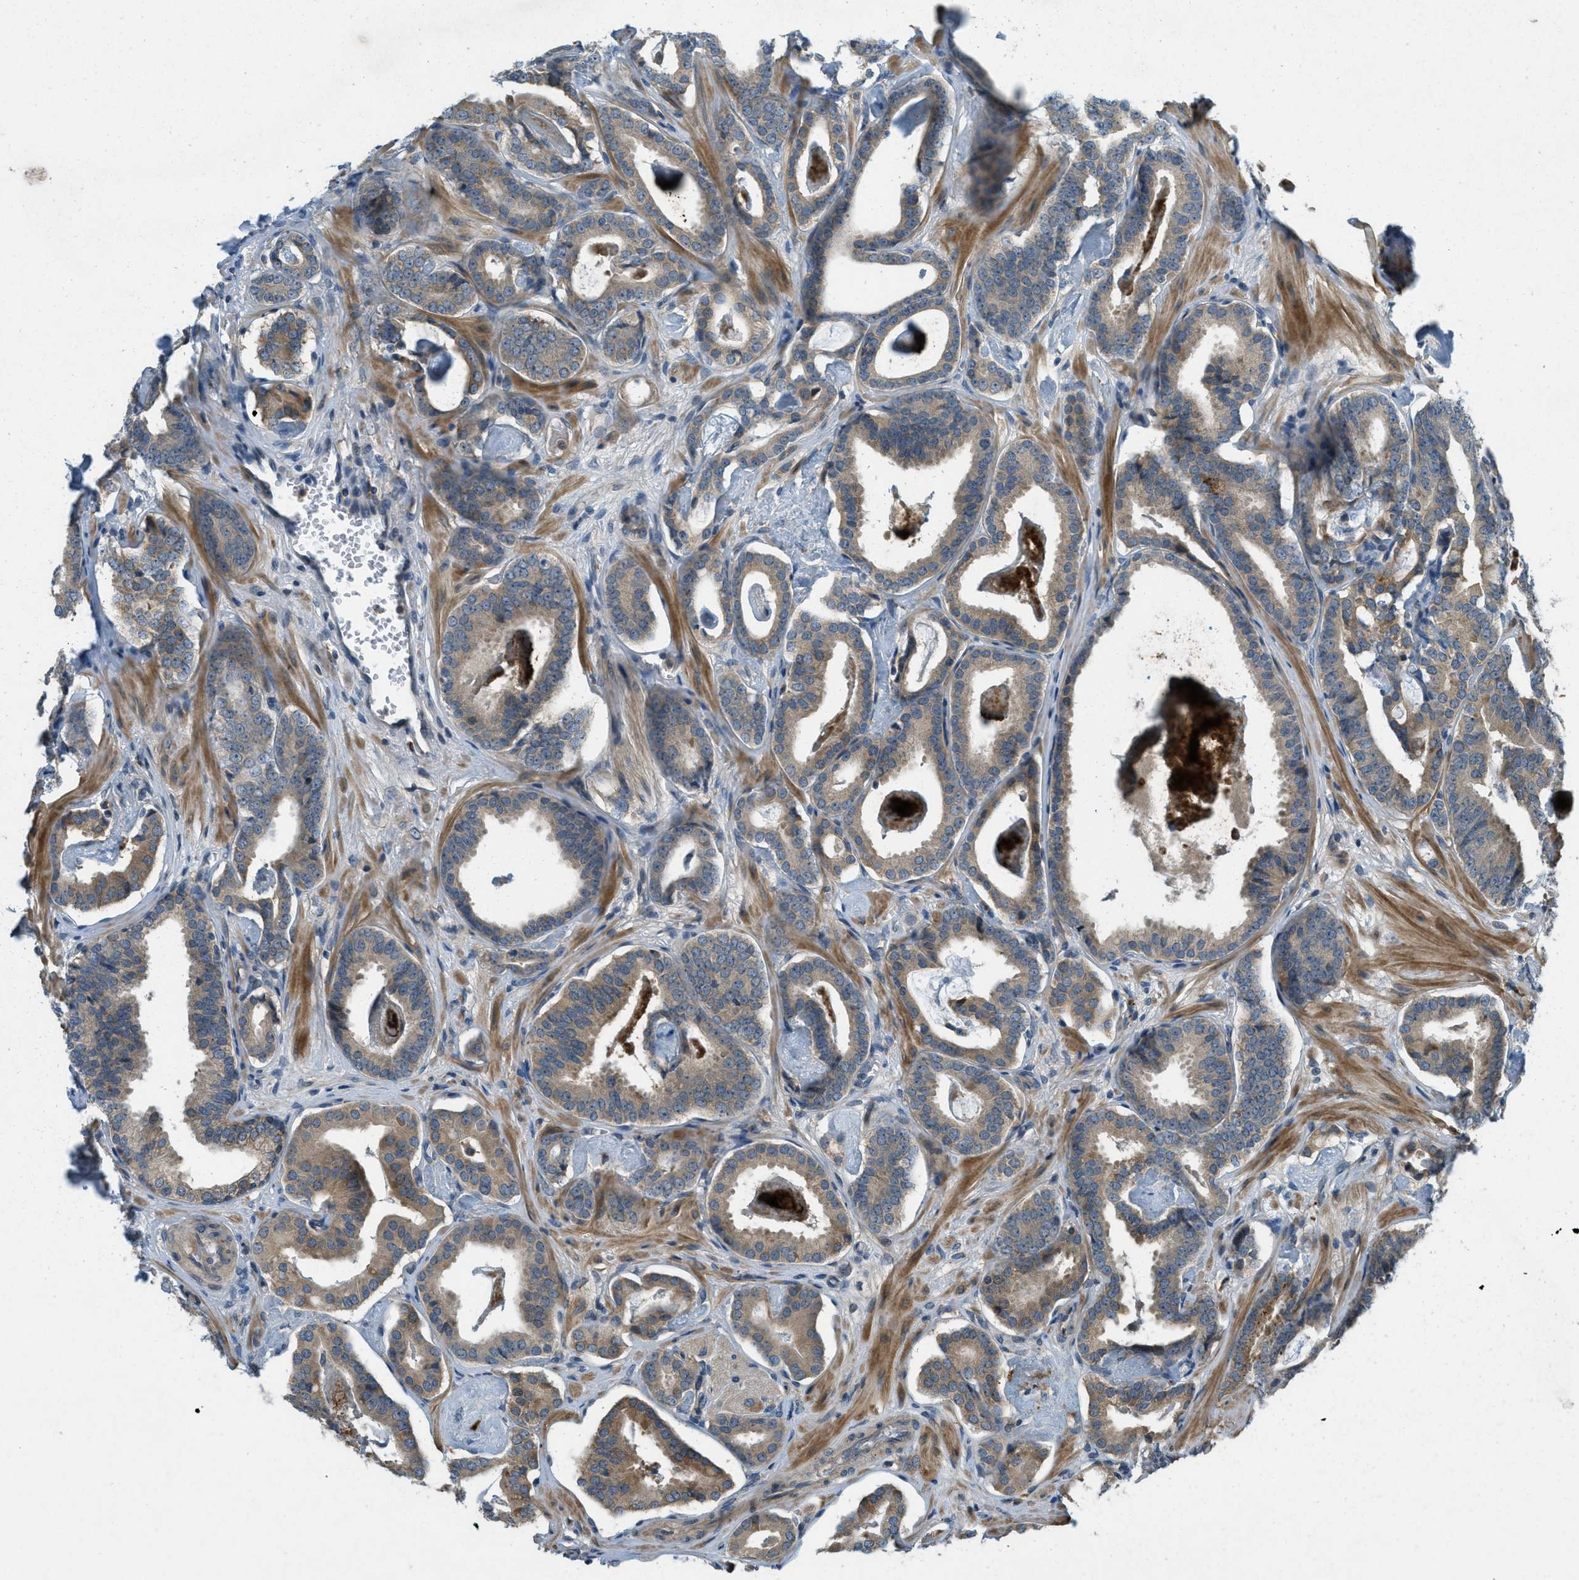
{"staining": {"intensity": "moderate", "quantity": ">75%", "location": "cytoplasmic/membranous"}, "tissue": "prostate cancer", "cell_type": "Tumor cells", "image_type": "cancer", "snomed": [{"axis": "morphology", "description": "Adenocarcinoma, Low grade"}, {"axis": "topography", "description": "Prostate"}], "caption": "Prostate cancer (low-grade adenocarcinoma) stained for a protein reveals moderate cytoplasmic/membranous positivity in tumor cells.", "gene": "ADCY6", "patient": {"sex": "male", "age": 53}}